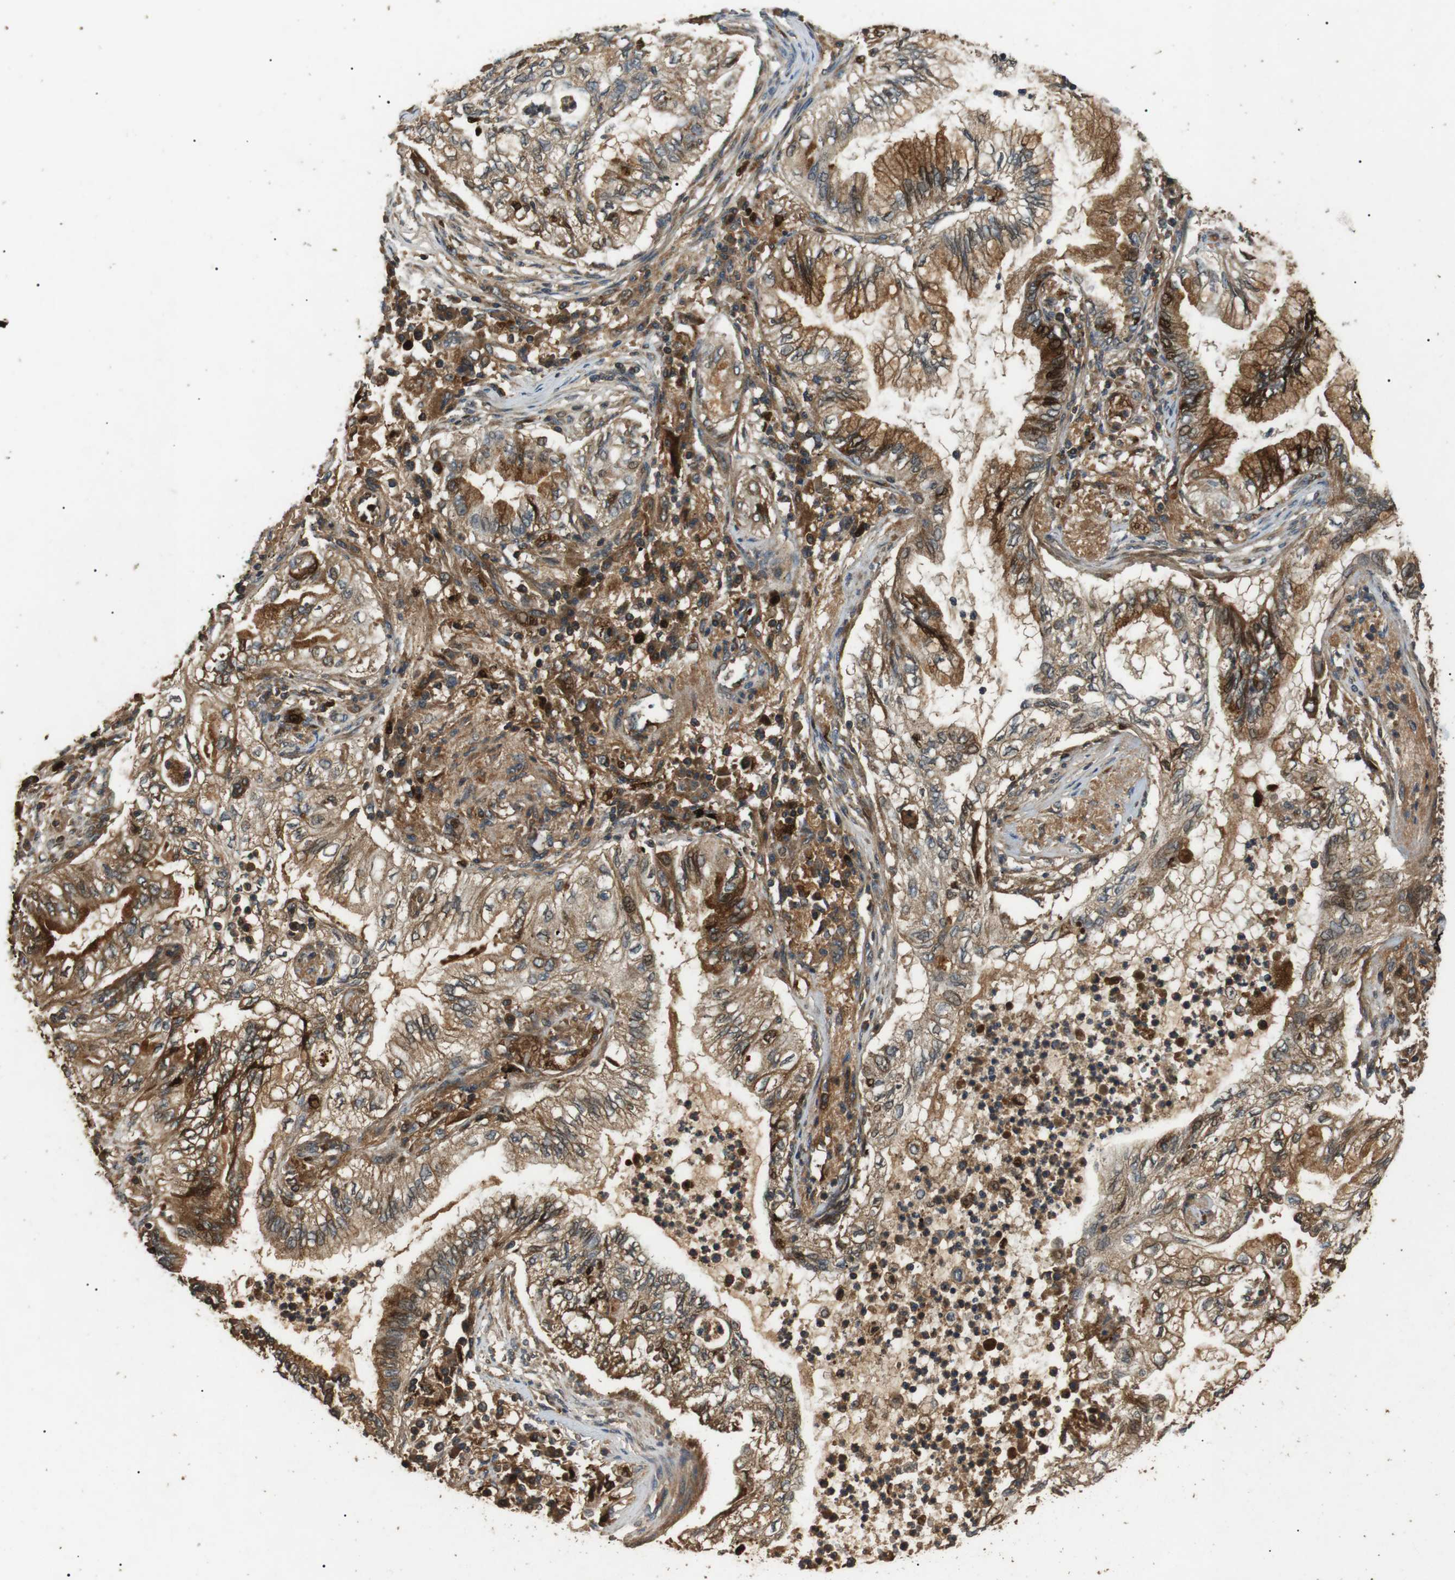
{"staining": {"intensity": "strong", "quantity": ">75%", "location": "cytoplasmic/membranous,nuclear"}, "tissue": "lung cancer", "cell_type": "Tumor cells", "image_type": "cancer", "snomed": [{"axis": "morphology", "description": "Normal tissue, NOS"}, {"axis": "morphology", "description": "Adenocarcinoma, NOS"}, {"axis": "topography", "description": "Bronchus"}, {"axis": "topography", "description": "Lung"}], "caption": "DAB immunohistochemical staining of human lung cancer (adenocarcinoma) shows strong cytoplasmic/membranous and nuclear protein positivity in approximately >75% of tumor cells.", "gene": "TBC1D15", "patient": {"sex": "female", "age": 70}}